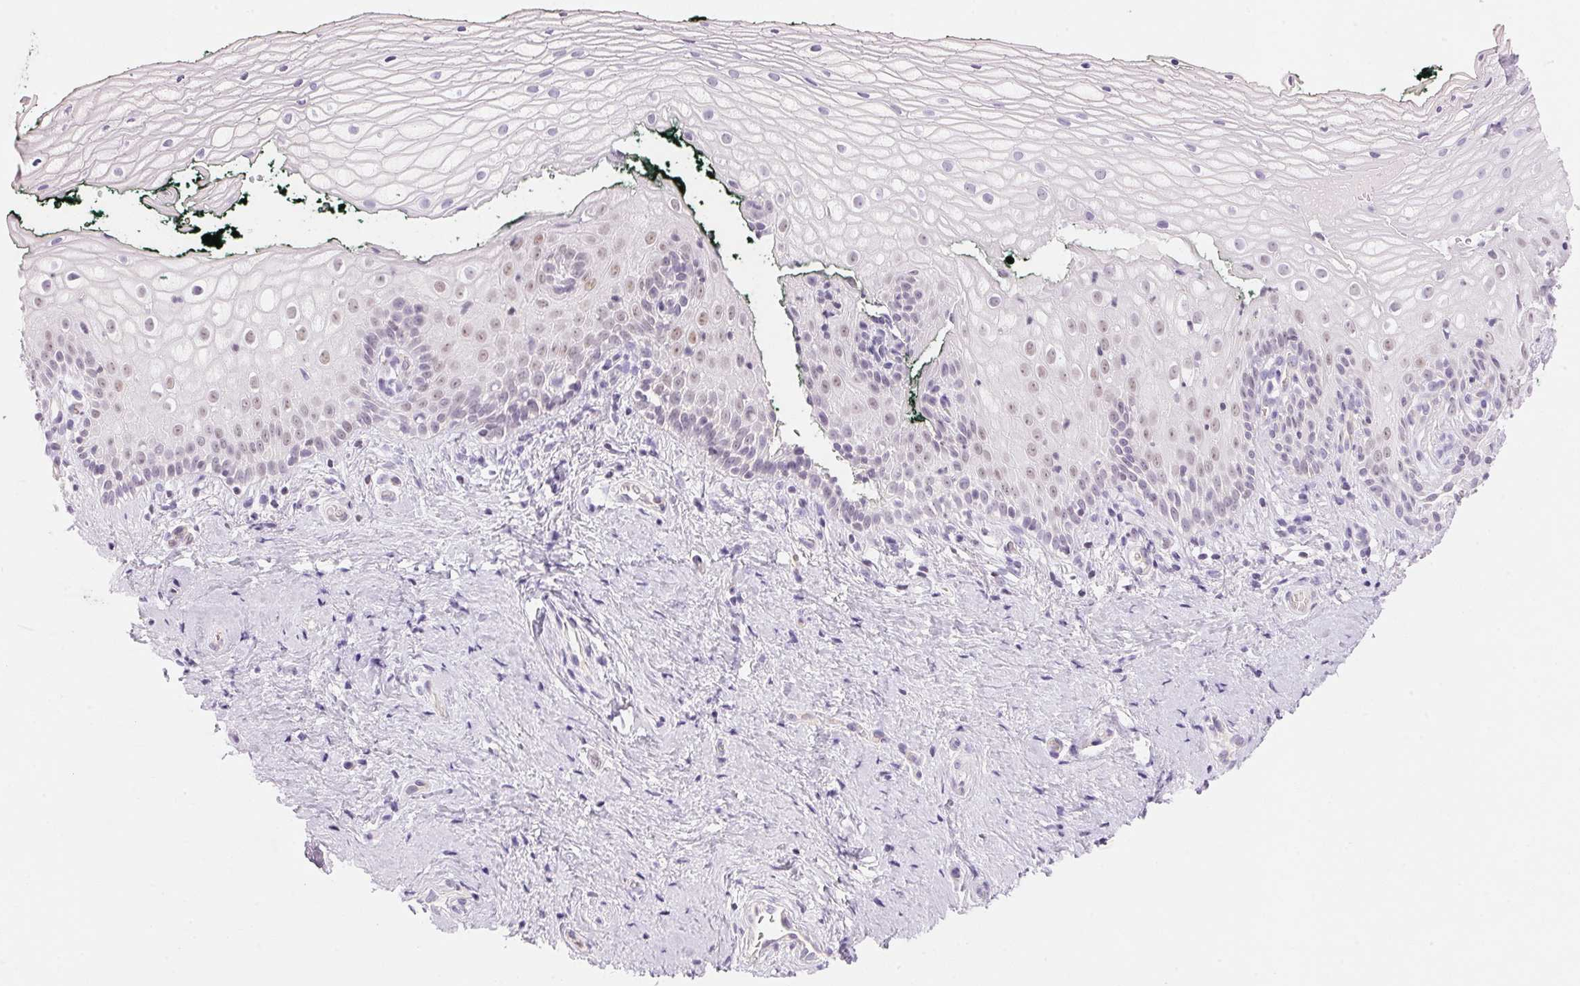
{"staining": {"intensity": "weak", "quantity": "<25%", "location": "nuclear"}, "tissue": "vagina", "cell_type": "Squamous epithelial cells", "image_type": "normal", "snomed": [{"axis": "morphology", "description": "Normal tissue, NOS"}, {"axis": "topography", "description": "Vagina"}], "caption": "There is no significant positivity in squamous epithelial cells of vagina. (DAB (3,3'-diaminobenzidine) IHC, high magnification).", "gene": "CYP11B1", "patient": {"sex": "female", "age": 47}}